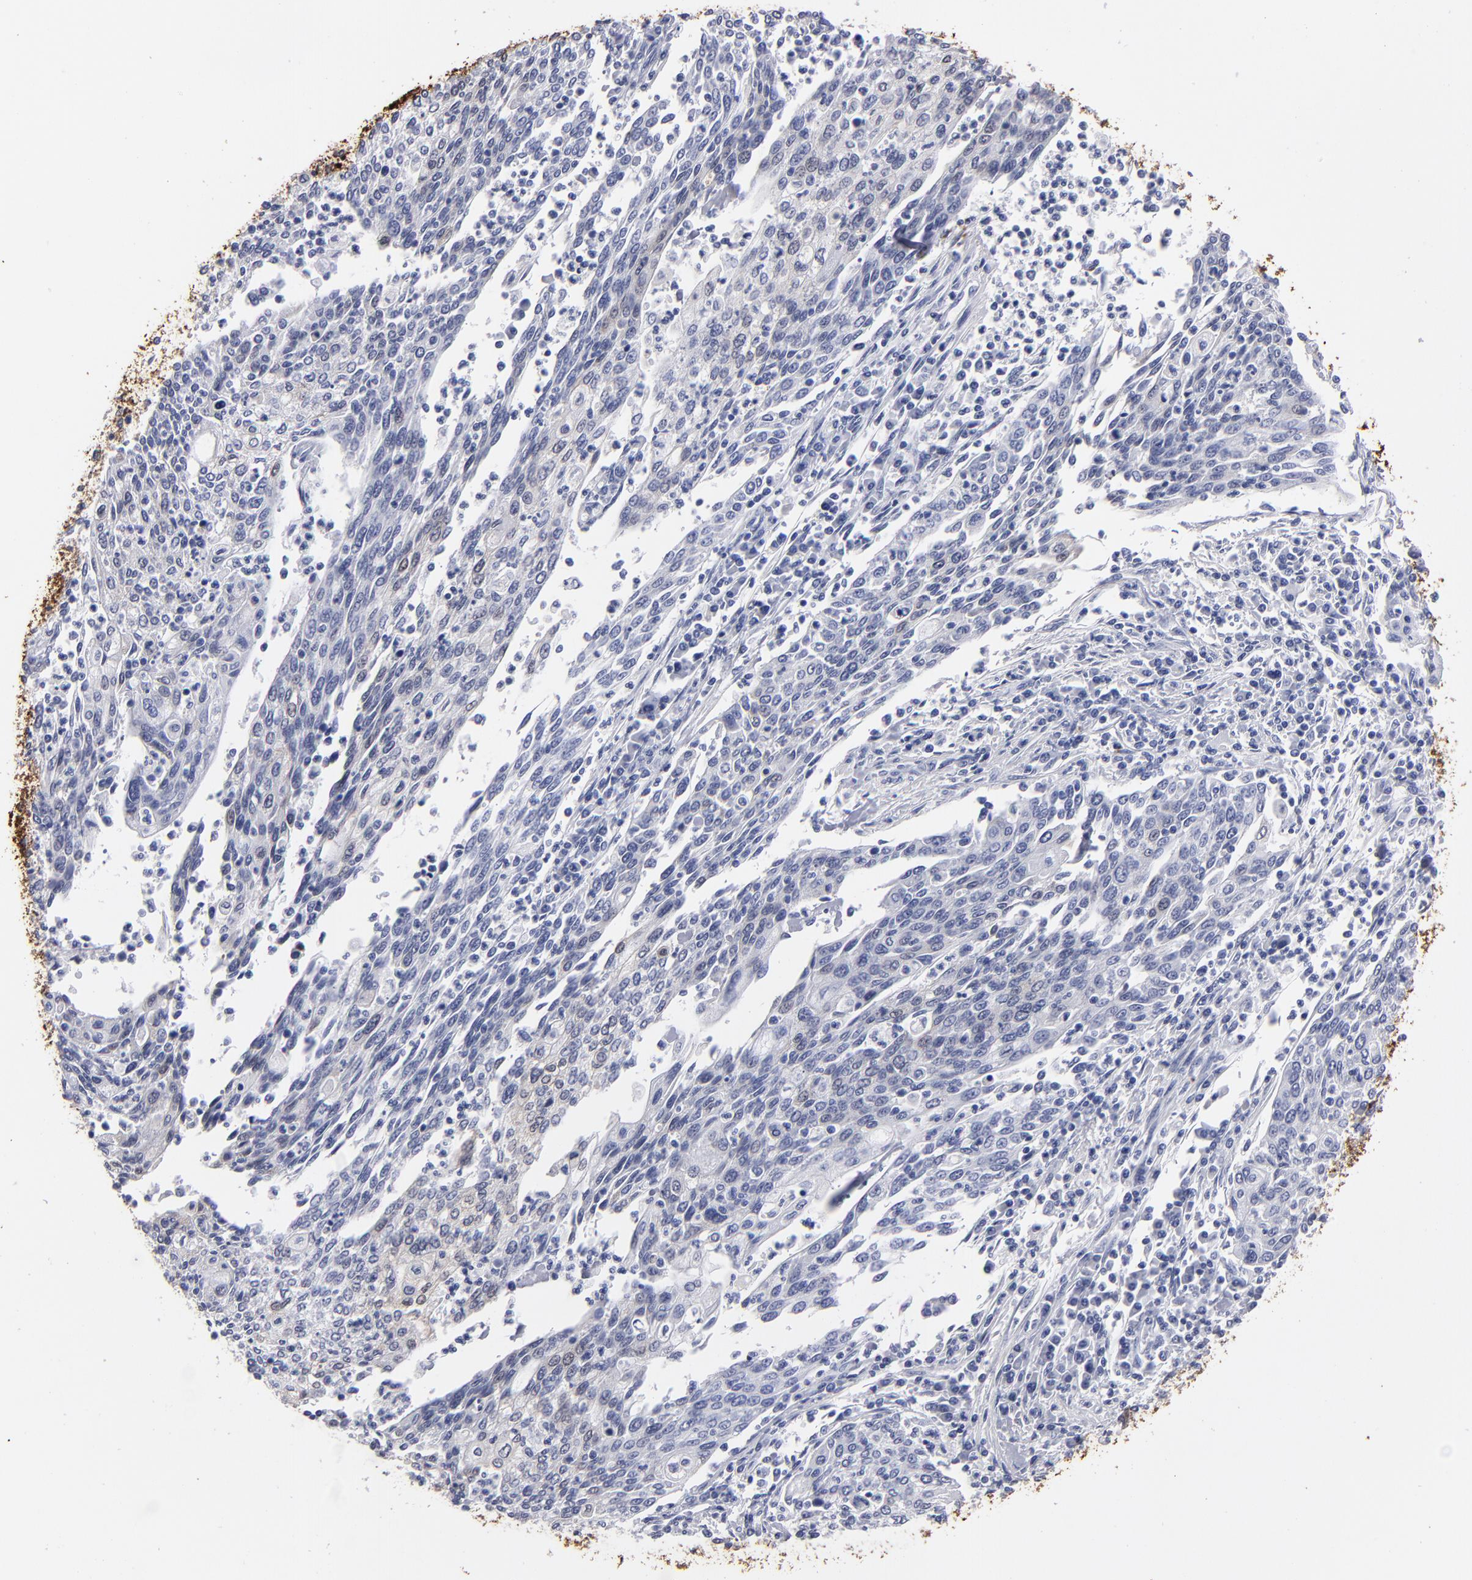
{"staining": {"intensity": "weak", "quantity": "<25%", "location": "cytoplasmic/membranous"}, "tissue": "cervical cancer", "cell_type": "Tumor cells", "image_type": "cancer", "snomed": [{"axis": "morphology", "description": "Squamous cell carcinoma, NOS"}, {"axis": "topography", "description": "Cervix"}], "caption": "This is an IHC histopathology image of human squamous cell carcinoma (cervical). There is no positivity in tumor cells.", "gene": "FABP4", "patient": {"sex": "female", "age": 40}}